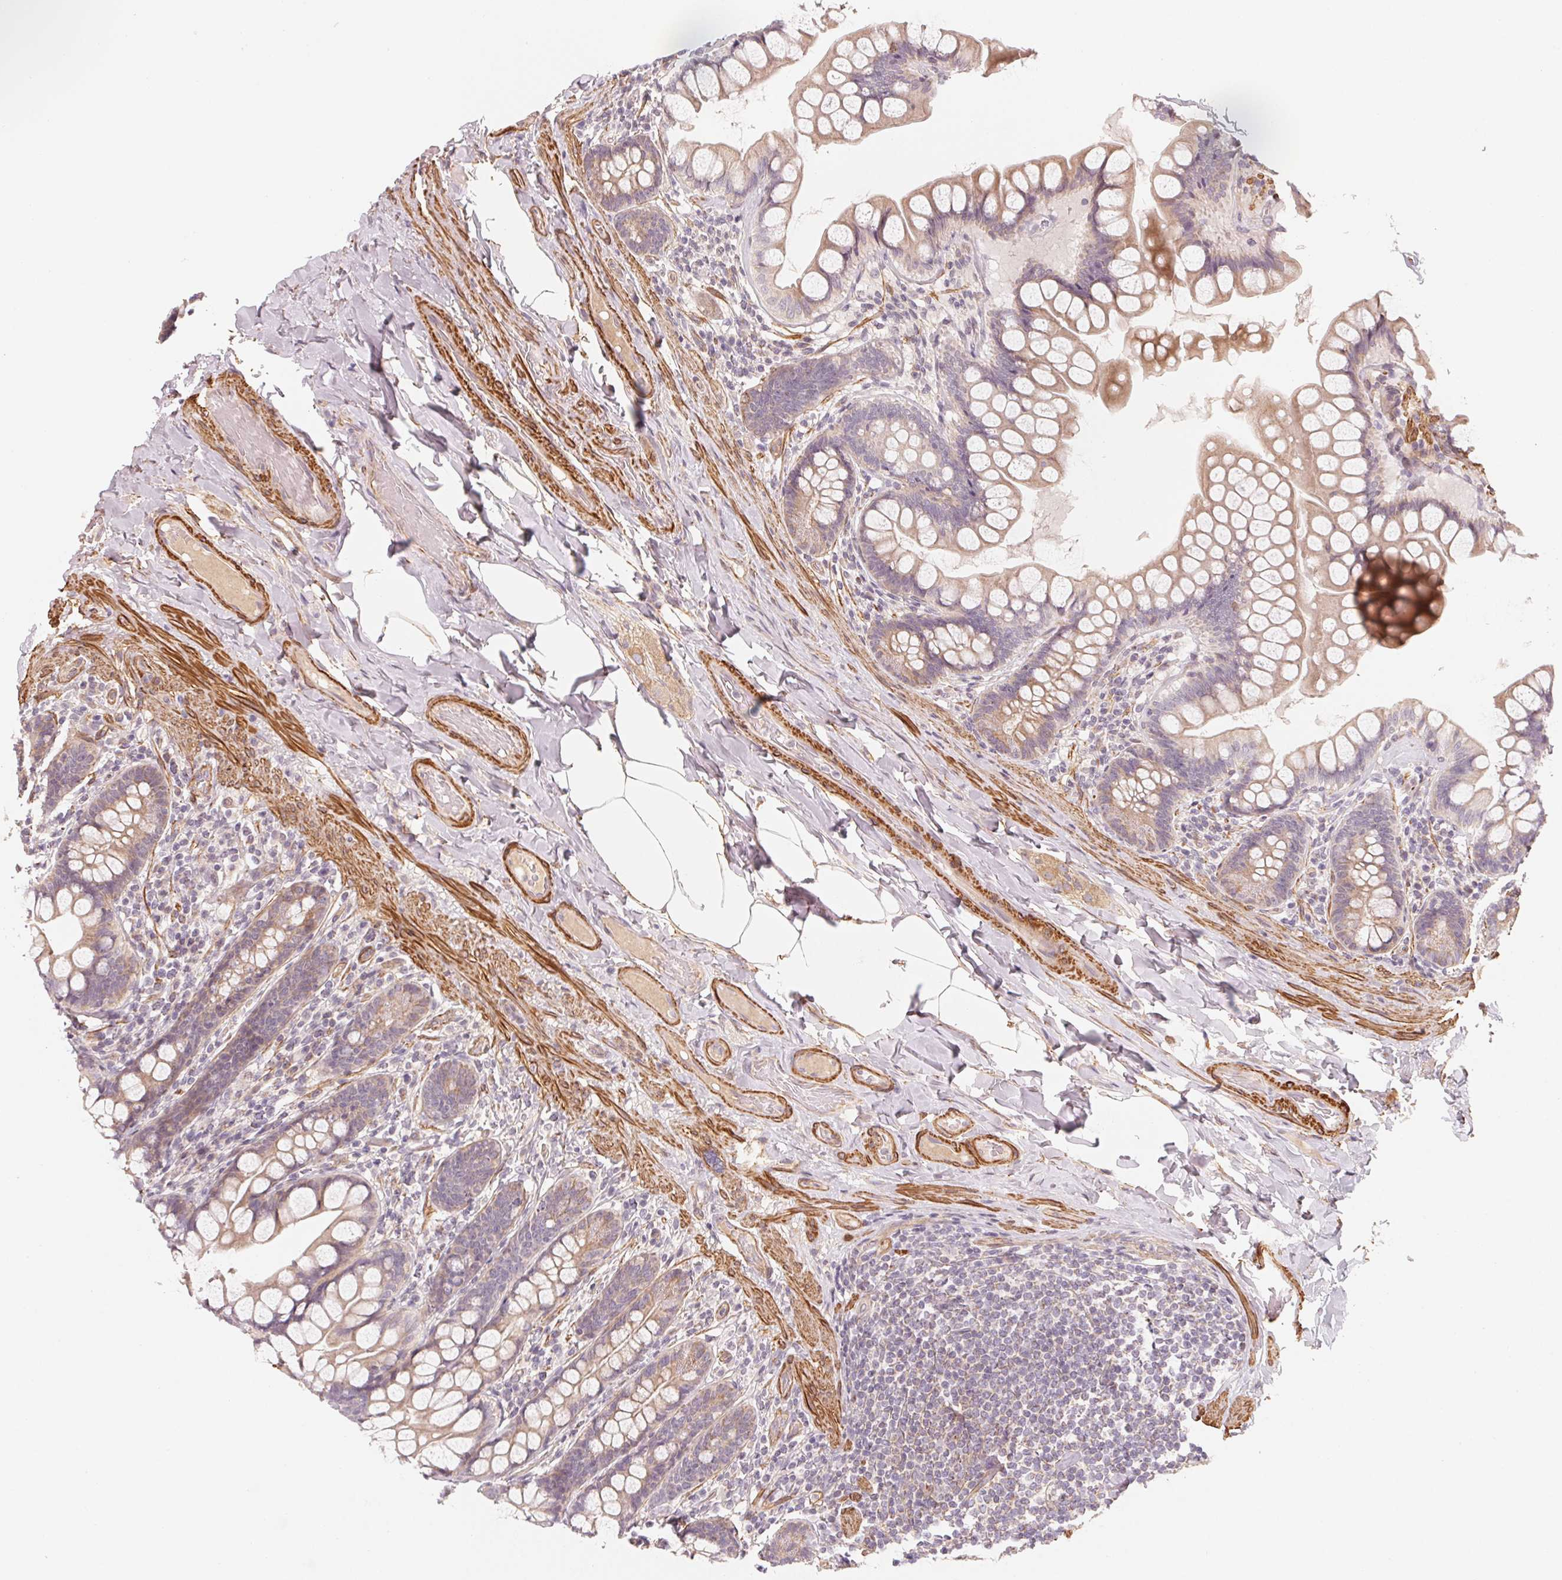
{"staining": {"intensity": "weak", "quantity": ">75%", "location": "cytoplasmic/membranous"}, "tissue": "small intestine", "cell_type": "Glandular cells", "image_type": "normal", "snomed": [{"axis": "morphology", "description": "Normal tissue, NOS"}, {"axis": "topography", "description": "Small intestine"}], "caption": "An IHC image of normal tissue is shown. Protein staining in brown highlights weak cytoplasmic/membranous positivity in small intestine within glandular cells. Using DAB (brown) and hematoxylin (blue) stains, captured at high magnification using brightfield microscopy.", "gene": "CCDC112", "patient": {"sex": "male", "age": 70}}